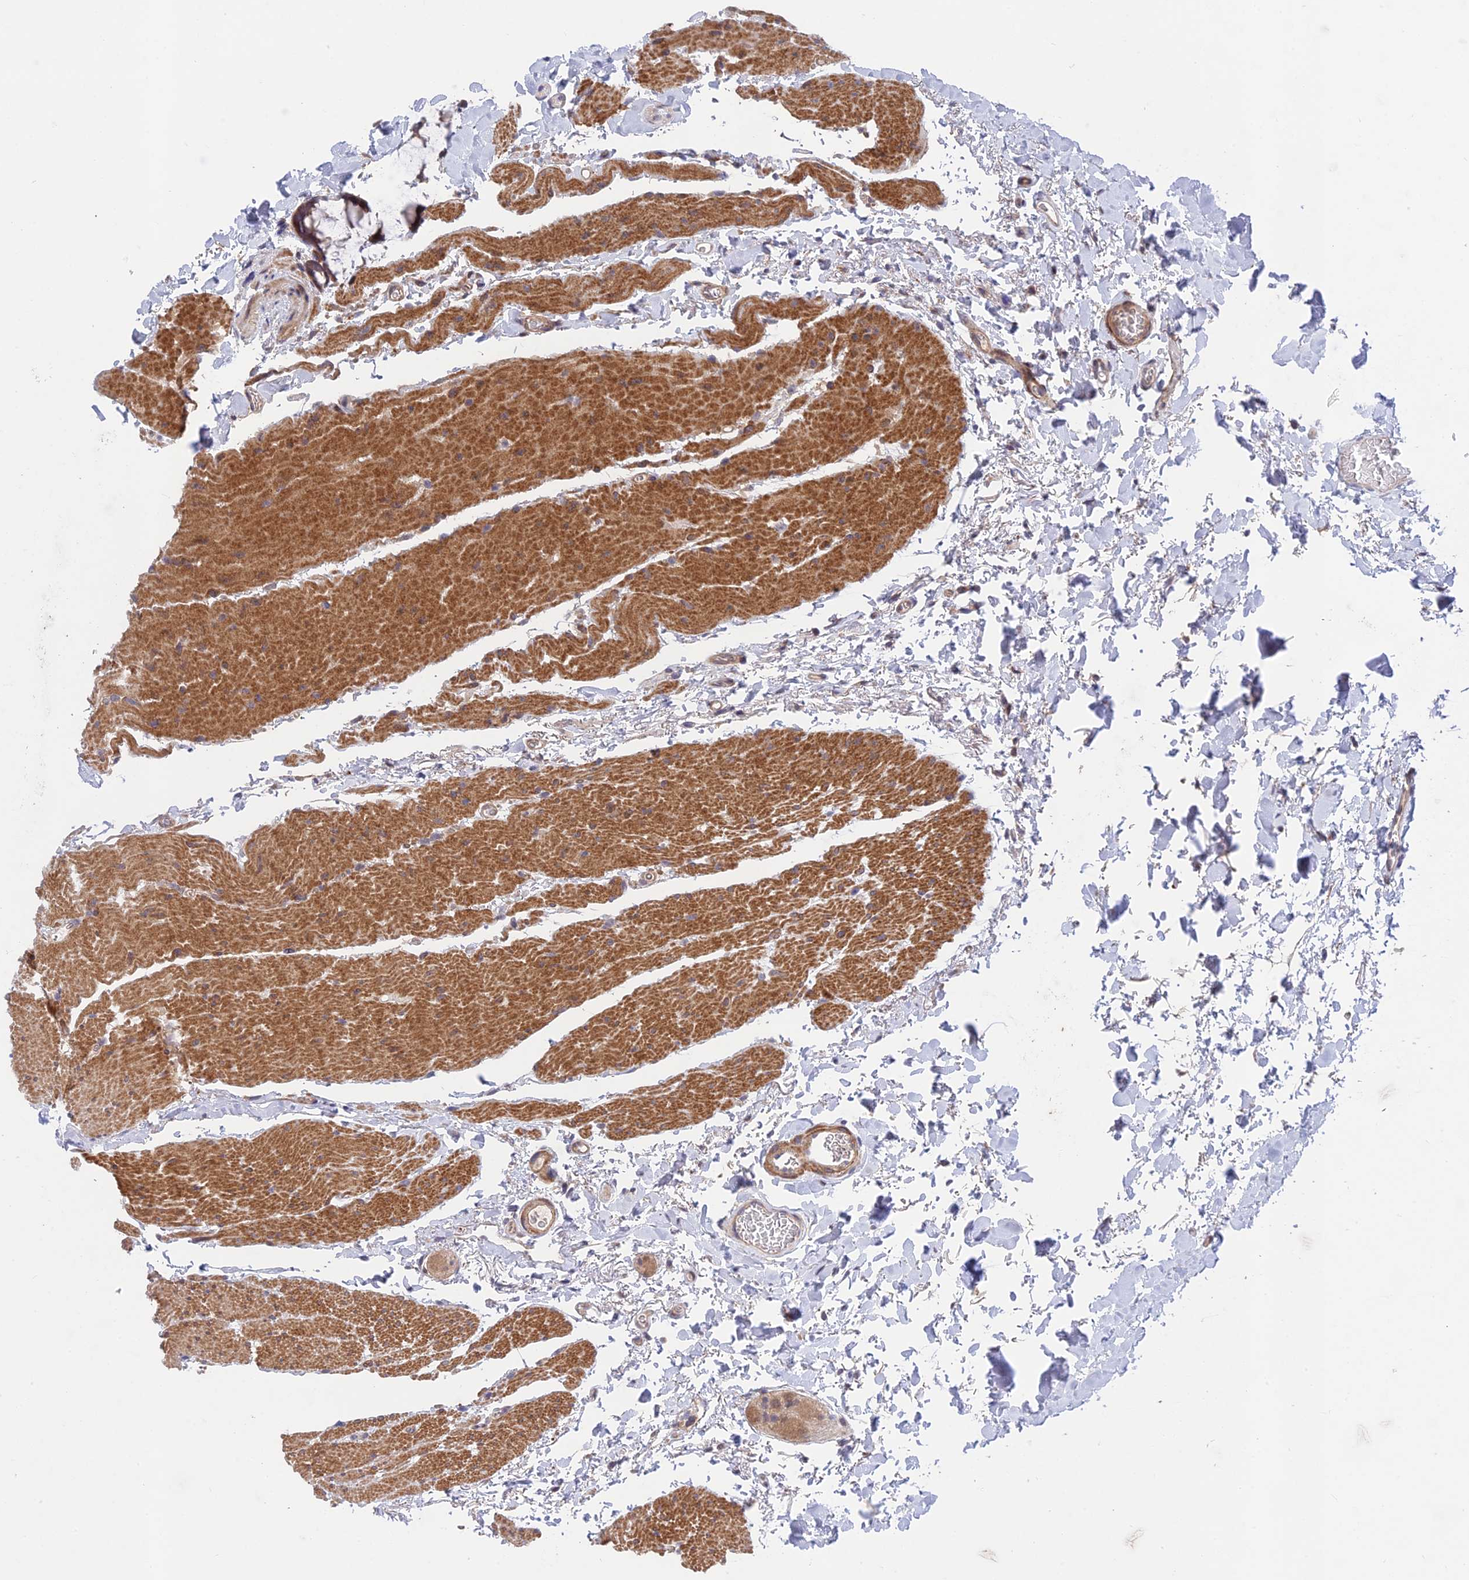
{"staining": {"intensity": "weak", "quantity": "25%-75%", "location": "cytoplasmic/membranous"}, "tissue": "colon", "cell_type": "Endothelial cells", "image_type": "normal", "snomed": [{"axis": "morphology", "description": "Normal tissue, NOS"}, {"axis": "topography", "description": "Colon"}], "caption": "Immunohistochemistry (IHC) (DAB (3,3'-diaminobenzidine)) staining of benign colon exhibits weak cytoplasmic/membranous protein staining in about 25%-75% of endothelial cells.", "gene": "UROS", "patient": {"sex": "female", "age": 82}}